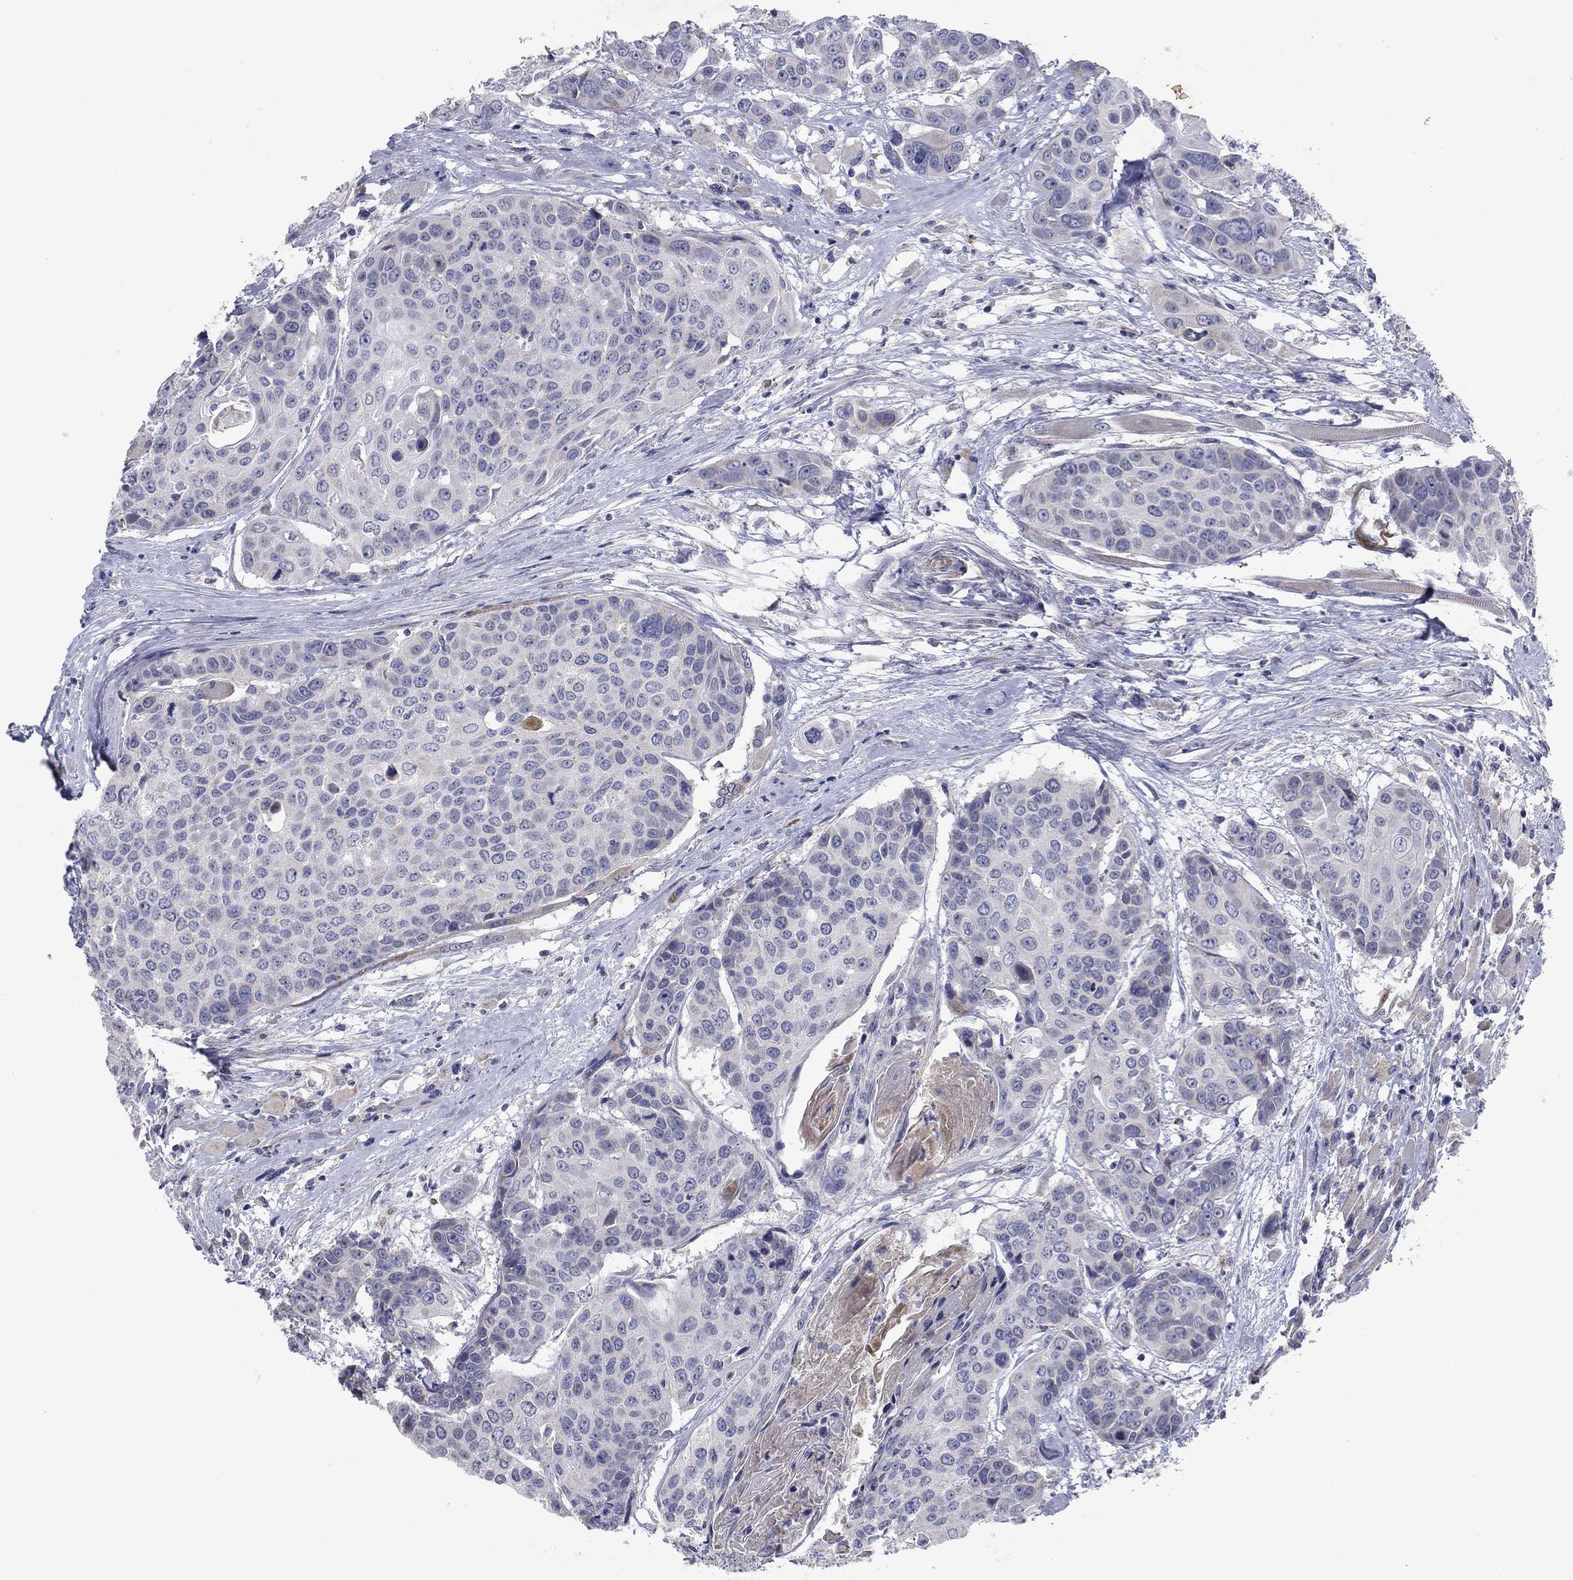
{"staining": {"intensity": "negative", "quantity": "none", "location": "none"}, "tissue": "head and neck cancer", "cell_type": "Tumor cells", "image_type": "cancer", "snomed": [{"axis": "morphology", "description": "Squamous cell carcinoma, NOS"}, {"axis": "topography", "description": "Oral tissue"}, {"axis": "topography", "description": "Head-Neck"}], "caption": "High power microscopy micrograph of an IHC image of head and neck cancer, revealing no significant positivity in tumor cells.", "gene": "PTGDS", "patient": {"sex": "male", "age": 56}}